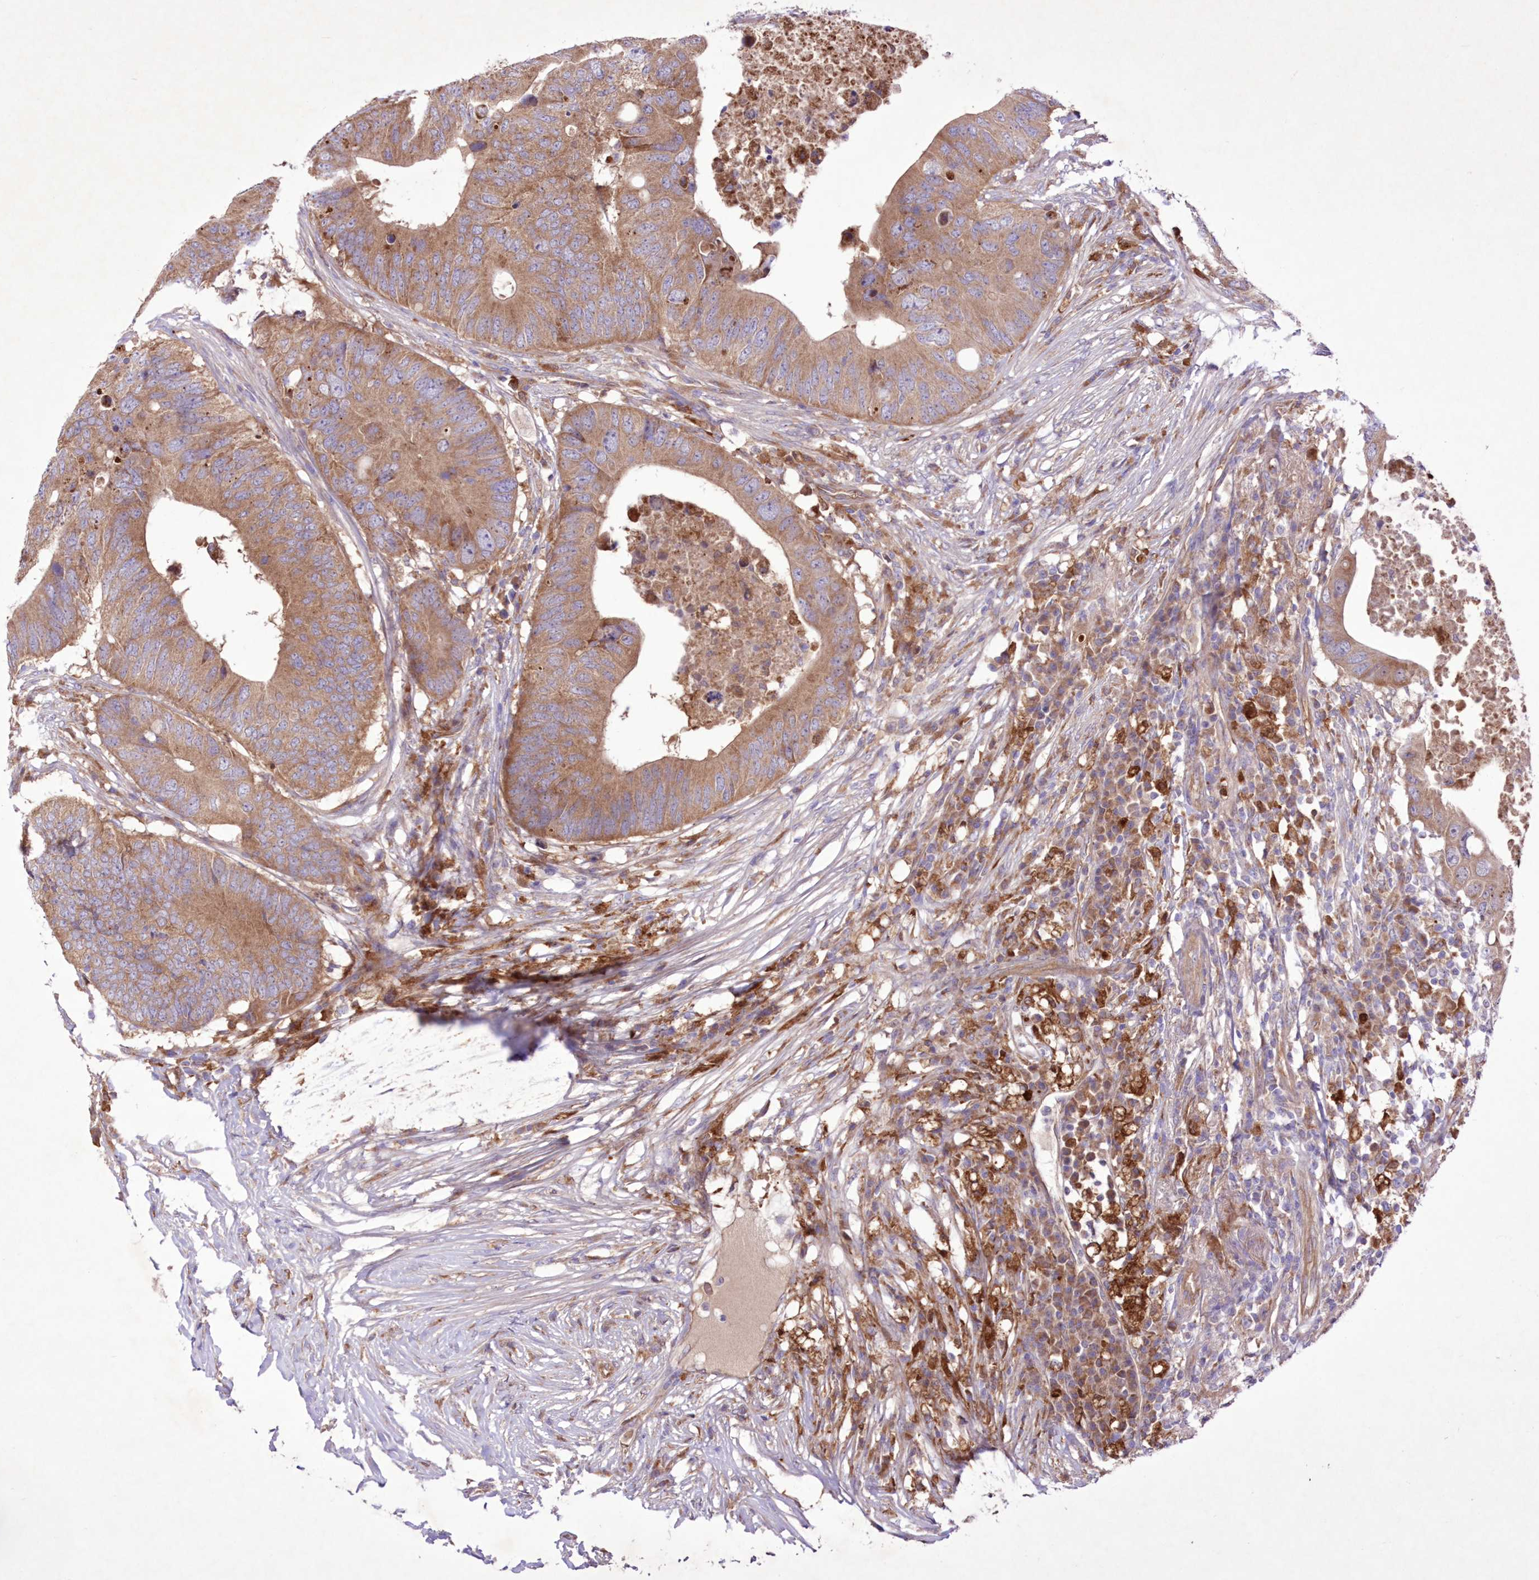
{"staining": {"intensity": "moderate", "quantity": ">75%", "location": "cytoplasmic/membranous"}, "tissue": "colorectal cancer", "cell_type": "Tumor cells", "image_type": "cancer", "snomed": [{"axis": "morphology", "description": "Adenocarcinoma, NOS"}, {"axis": "topography", "description": "Colon"}], "caption": "High-magnification brightfield microscopy of adenocarcinoma (colorectal) stained with DAB (brown) and counterstained with hematoxylin (blue). tumor cells exhibit moderate cytoplasmic/membranous staining is seen in about>75% of cells.", "gene": "FCHO2", "patient": {"sex": "male", "age": 71}}